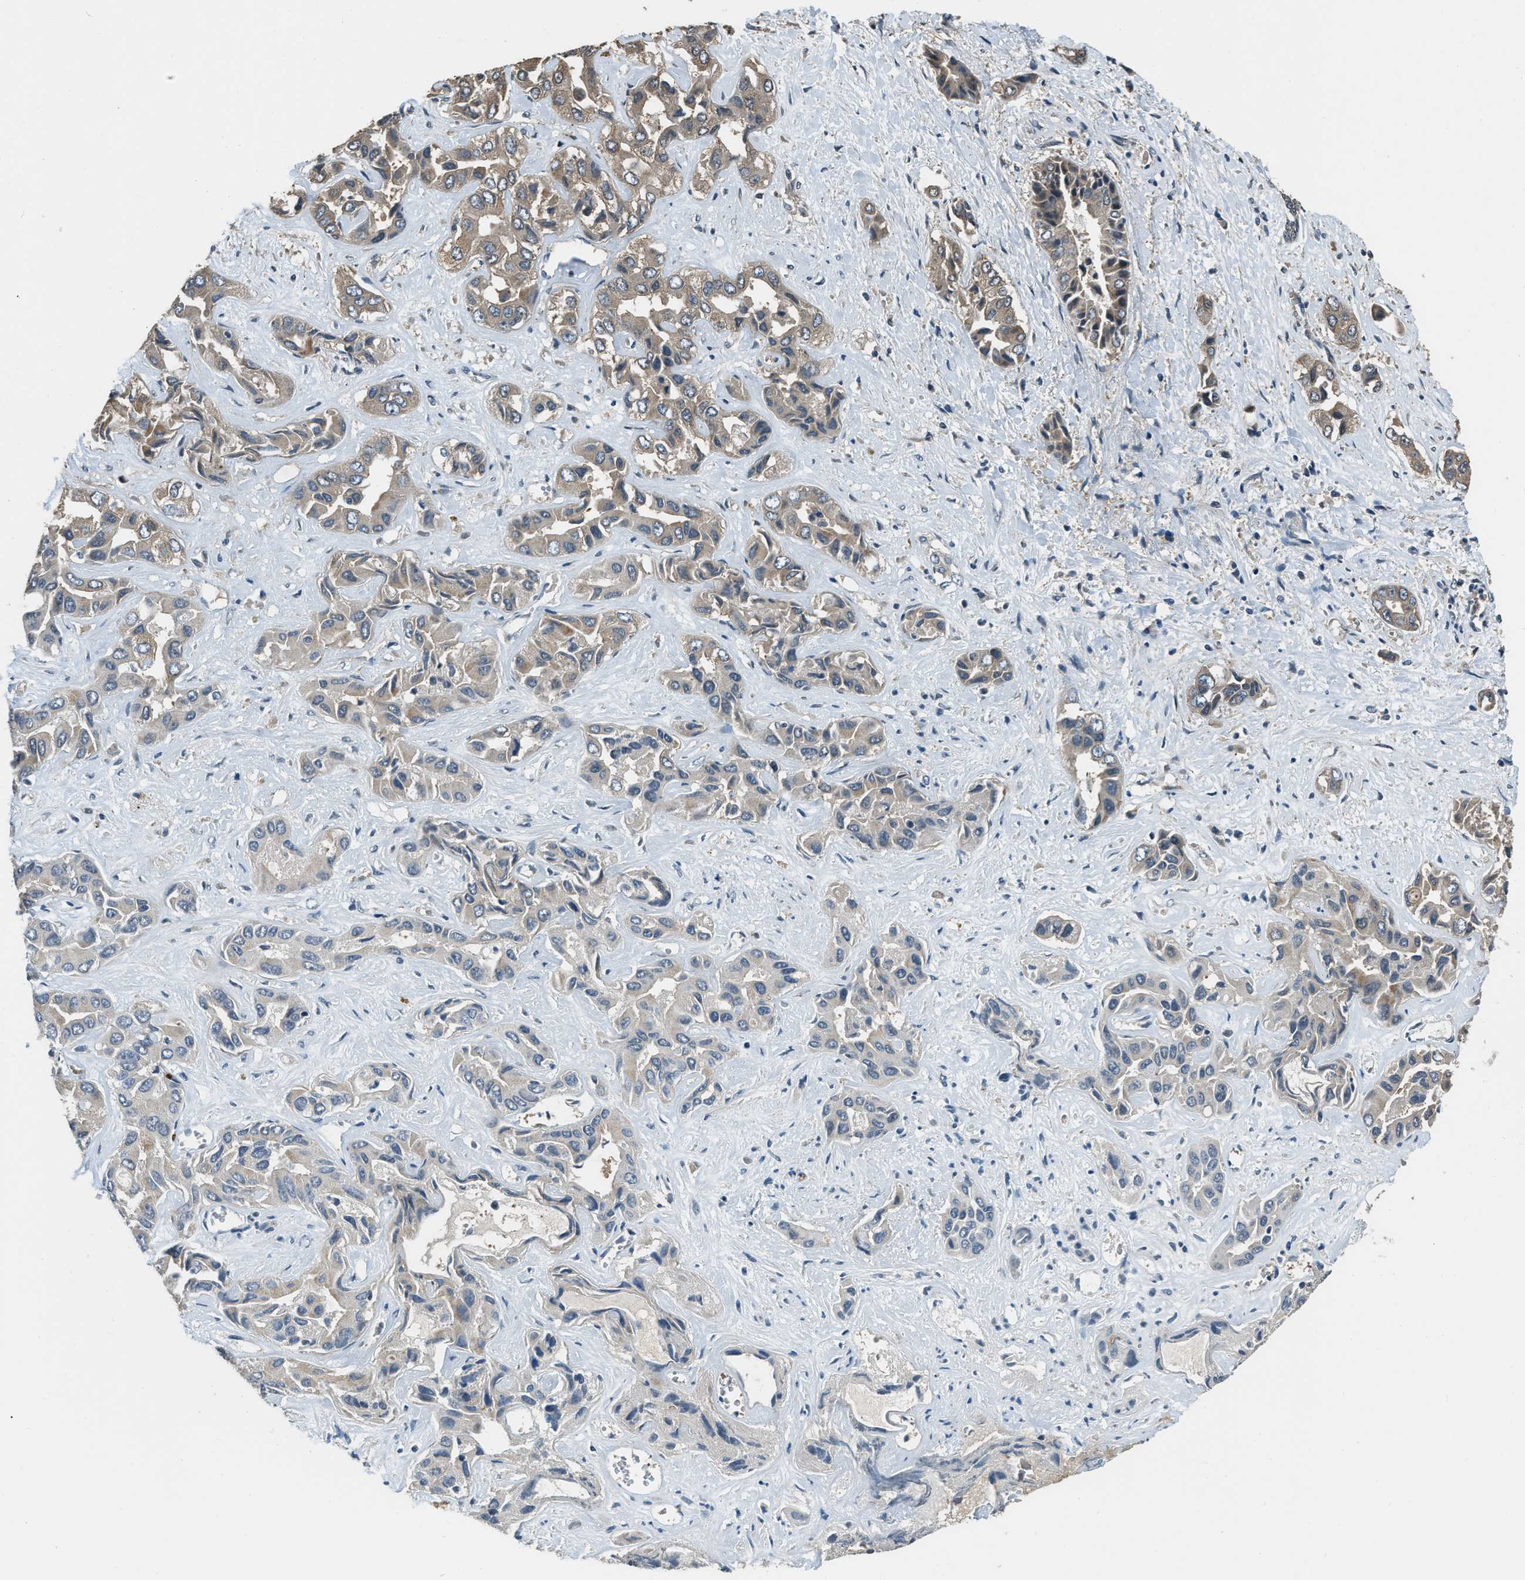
{"staining": {"intensity": "weak", "quantity": "<25%", "location": "cytoplasmic/membranous"}, "tissue": "liver cancer", "cell_type": "Tumor cells", "image_type": "cancer", "snomed": [{"axis": "morphology", "description": "Cholangiocarcinoma"}, {"axis": "topography", "description": "Liver"}], "caption": "Immunohistochemistry (IHC) micrograph of cholangiocarcinoma (liver) stained for a protein (brown), which shows no positivity in tumor cells. Nuclei are stained in blue.", "gene": "NUDCD3", "patient": {"sex": "female", "age": 52}}